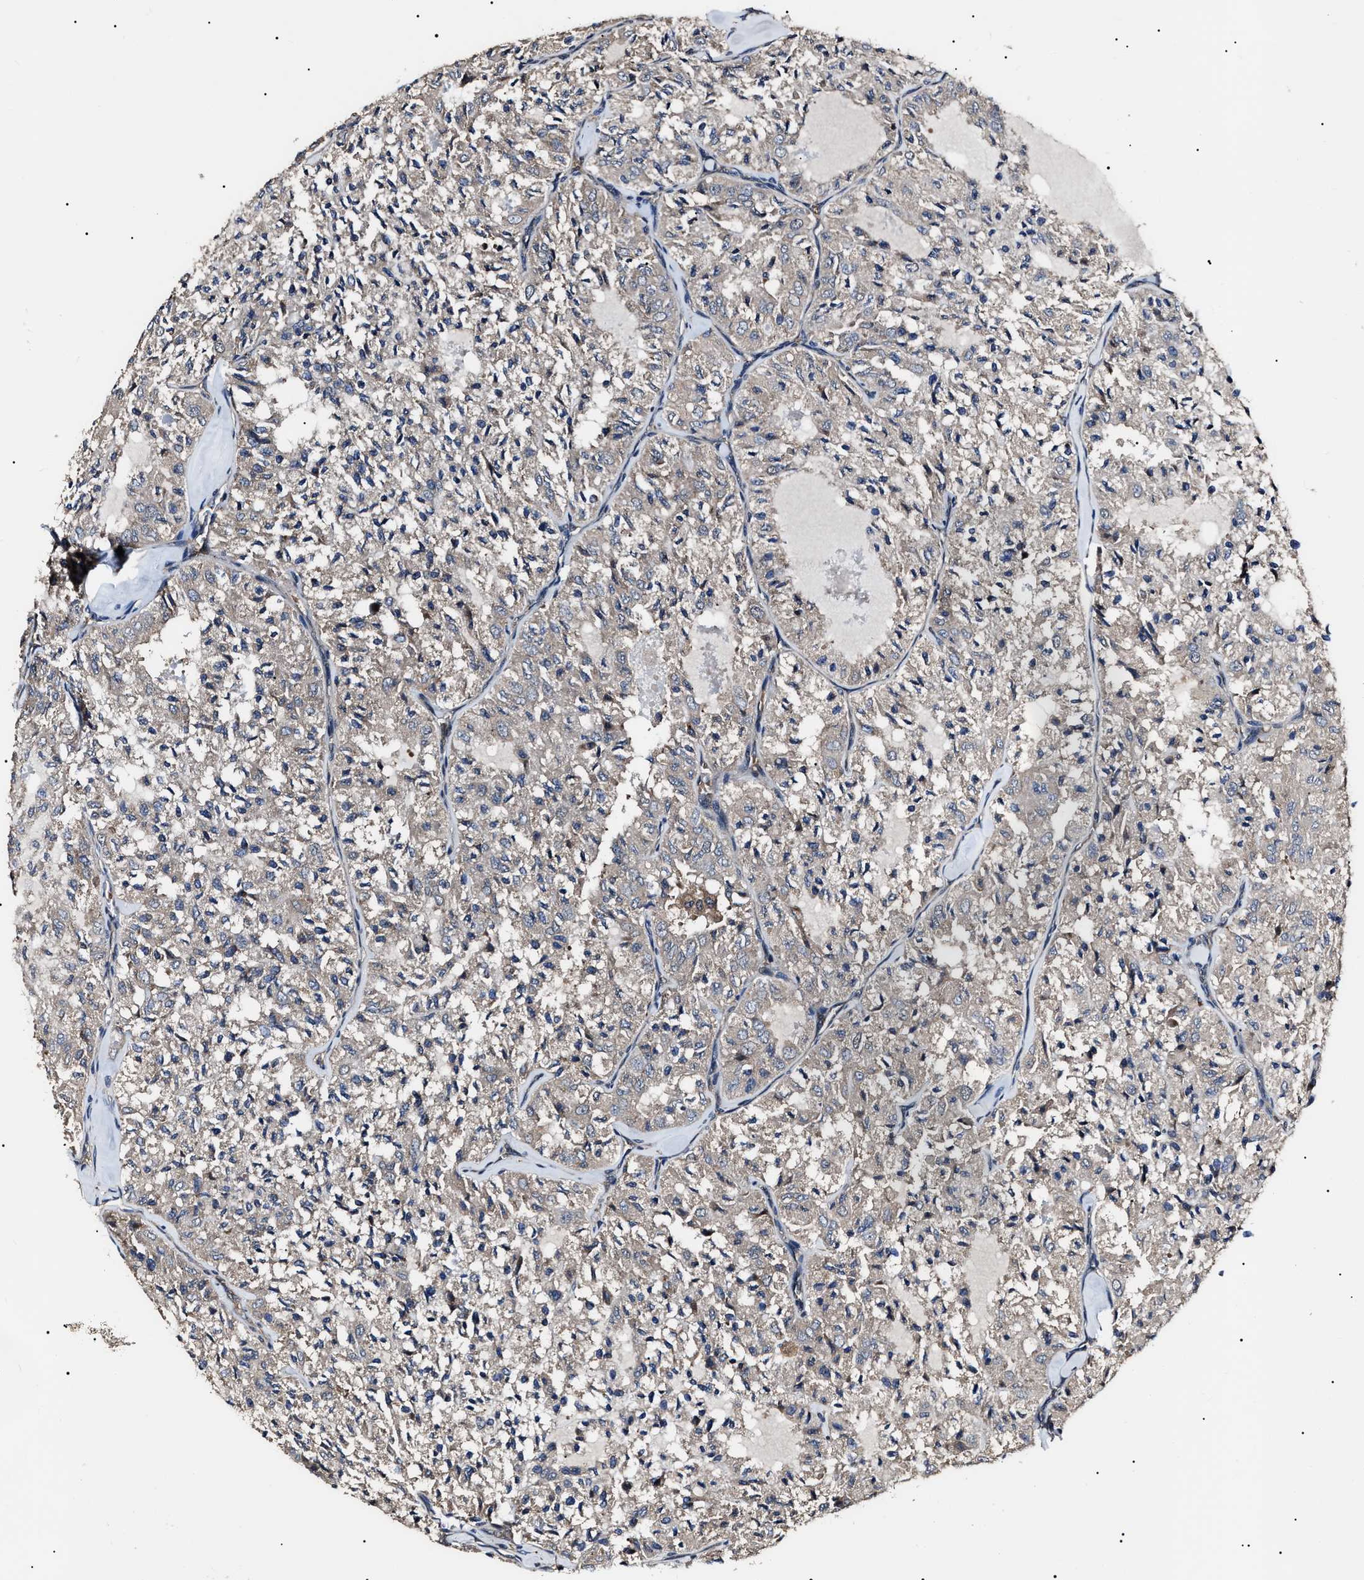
{"staining": {"intensity": "negative", "quantity": "none", "location": "none"}, "tissue": "thyroid cancer", "cell_type": "Tumor cells", "image_type": "cancer", "snomed": [{"axis": "morphology", "description": "Follicular adenoma carcinoma, NOS"}, {"axis": "topography", "description": "Thyroid gland"}], "caption": "Human thyroid cancer stained for a protein using immunohistochemistry demonstrates no expression in tumor cells.", "gene": "CCT8", "patient": {"sex": "male", "age": 75}}